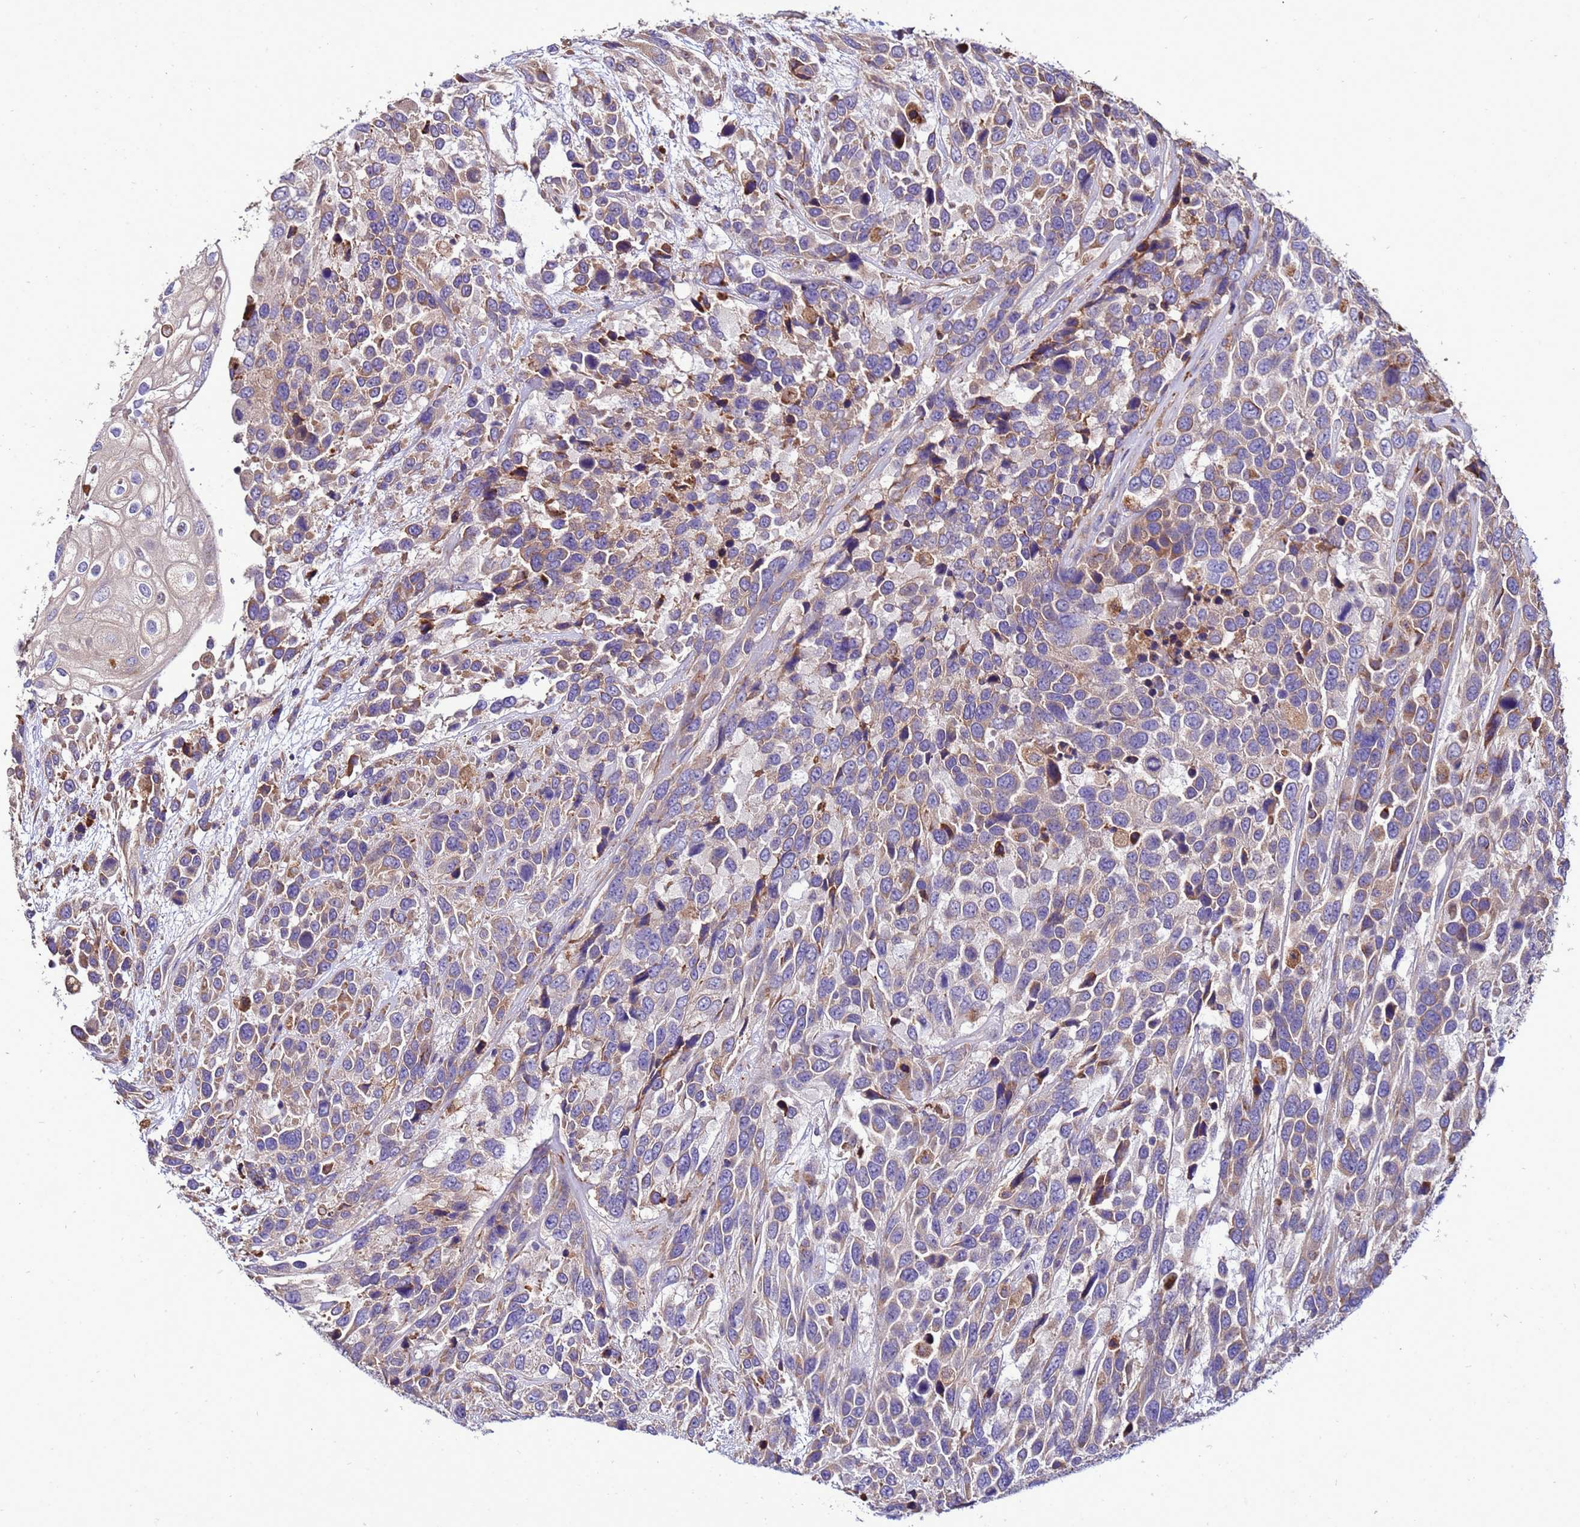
{"staining": {"intensity": "moderate", "quantity": "25%-75%", "location": "cytoplasmic/membranous"}, "tissue": "urothelial cancer", "cell_type": "Tumor cells", "image_type": "cancer", "snomed": [{"axis": "morphology", "description": "Urothelial carcinoma, High grade"}, {"axis": "topography", "description": "Urinary bladder"}], "caption": "Urothelial carcinoma (high-grade) stained for a protein reveals moderate cytoplasmic/membranous positivity in tumor cells.", "gene": "ANTKMT", "patient": {"sex": "female", "age": 70}}